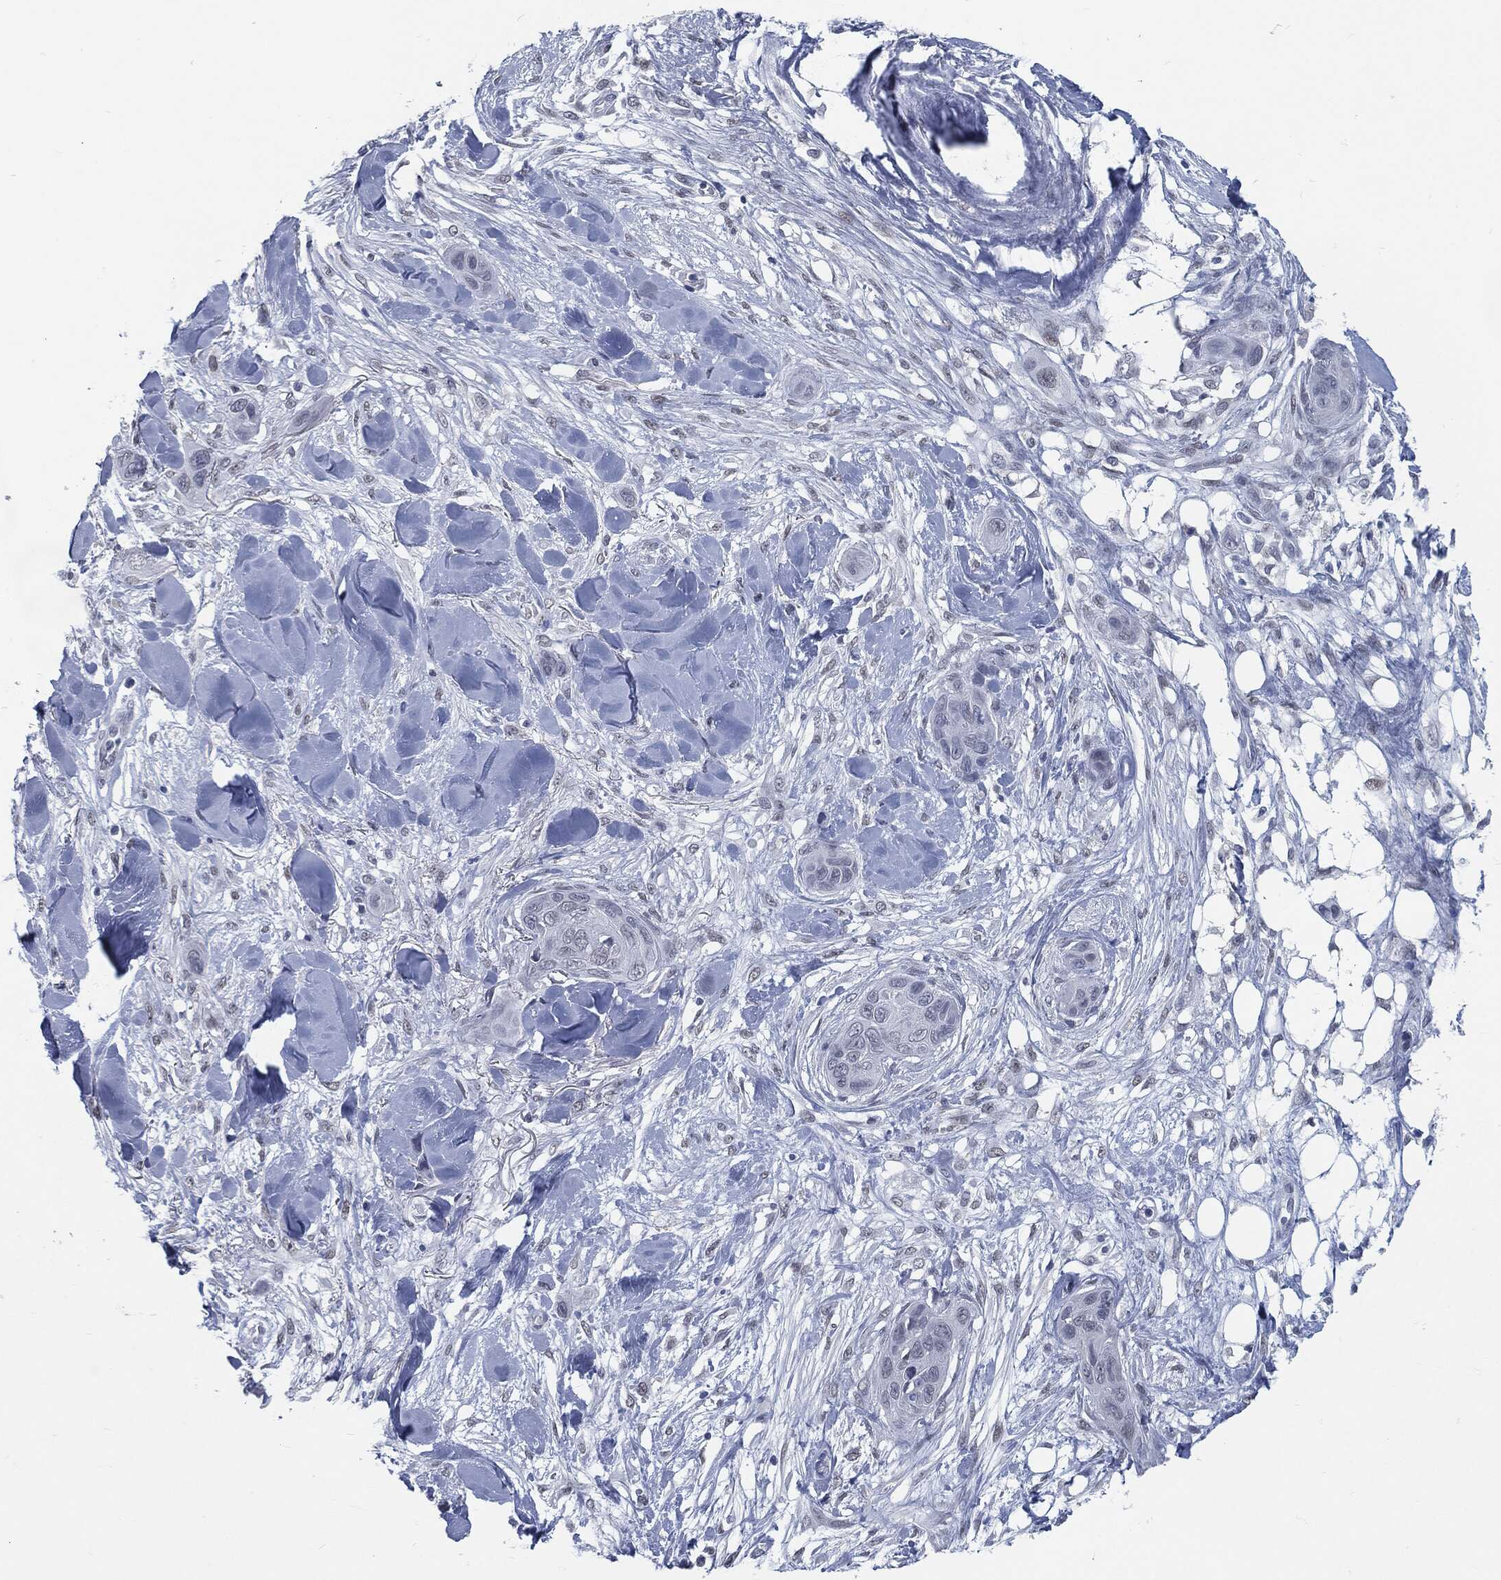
{"staining": {"intensity": "strong", "quantity": "<25%", "location": "cytoplasmic/membranous"}, "tissue": "skin cancer", "cell_type": "Tumor cells", "image_type": "cancer", "snomed": [{"axis": "morphology", "description": "Squamous cell carcinoma, NOS"}, {"axis": "topography", "description": "Skin"}], "caption": "High-magnification brightfield microscopy of skin cancer (squamous cell carcinoma) stained with DAB (3,3'-diaminobenzidine) (brown) and counterstained with hematoxylin (blue). tumor cells exhibit strong cytoplasmic/membranous positivity is present in approximately<25% of cells. Nuclei are stained in blue.", "gene": "PROM1", "patient": {"sex": "male", "age": 78}}